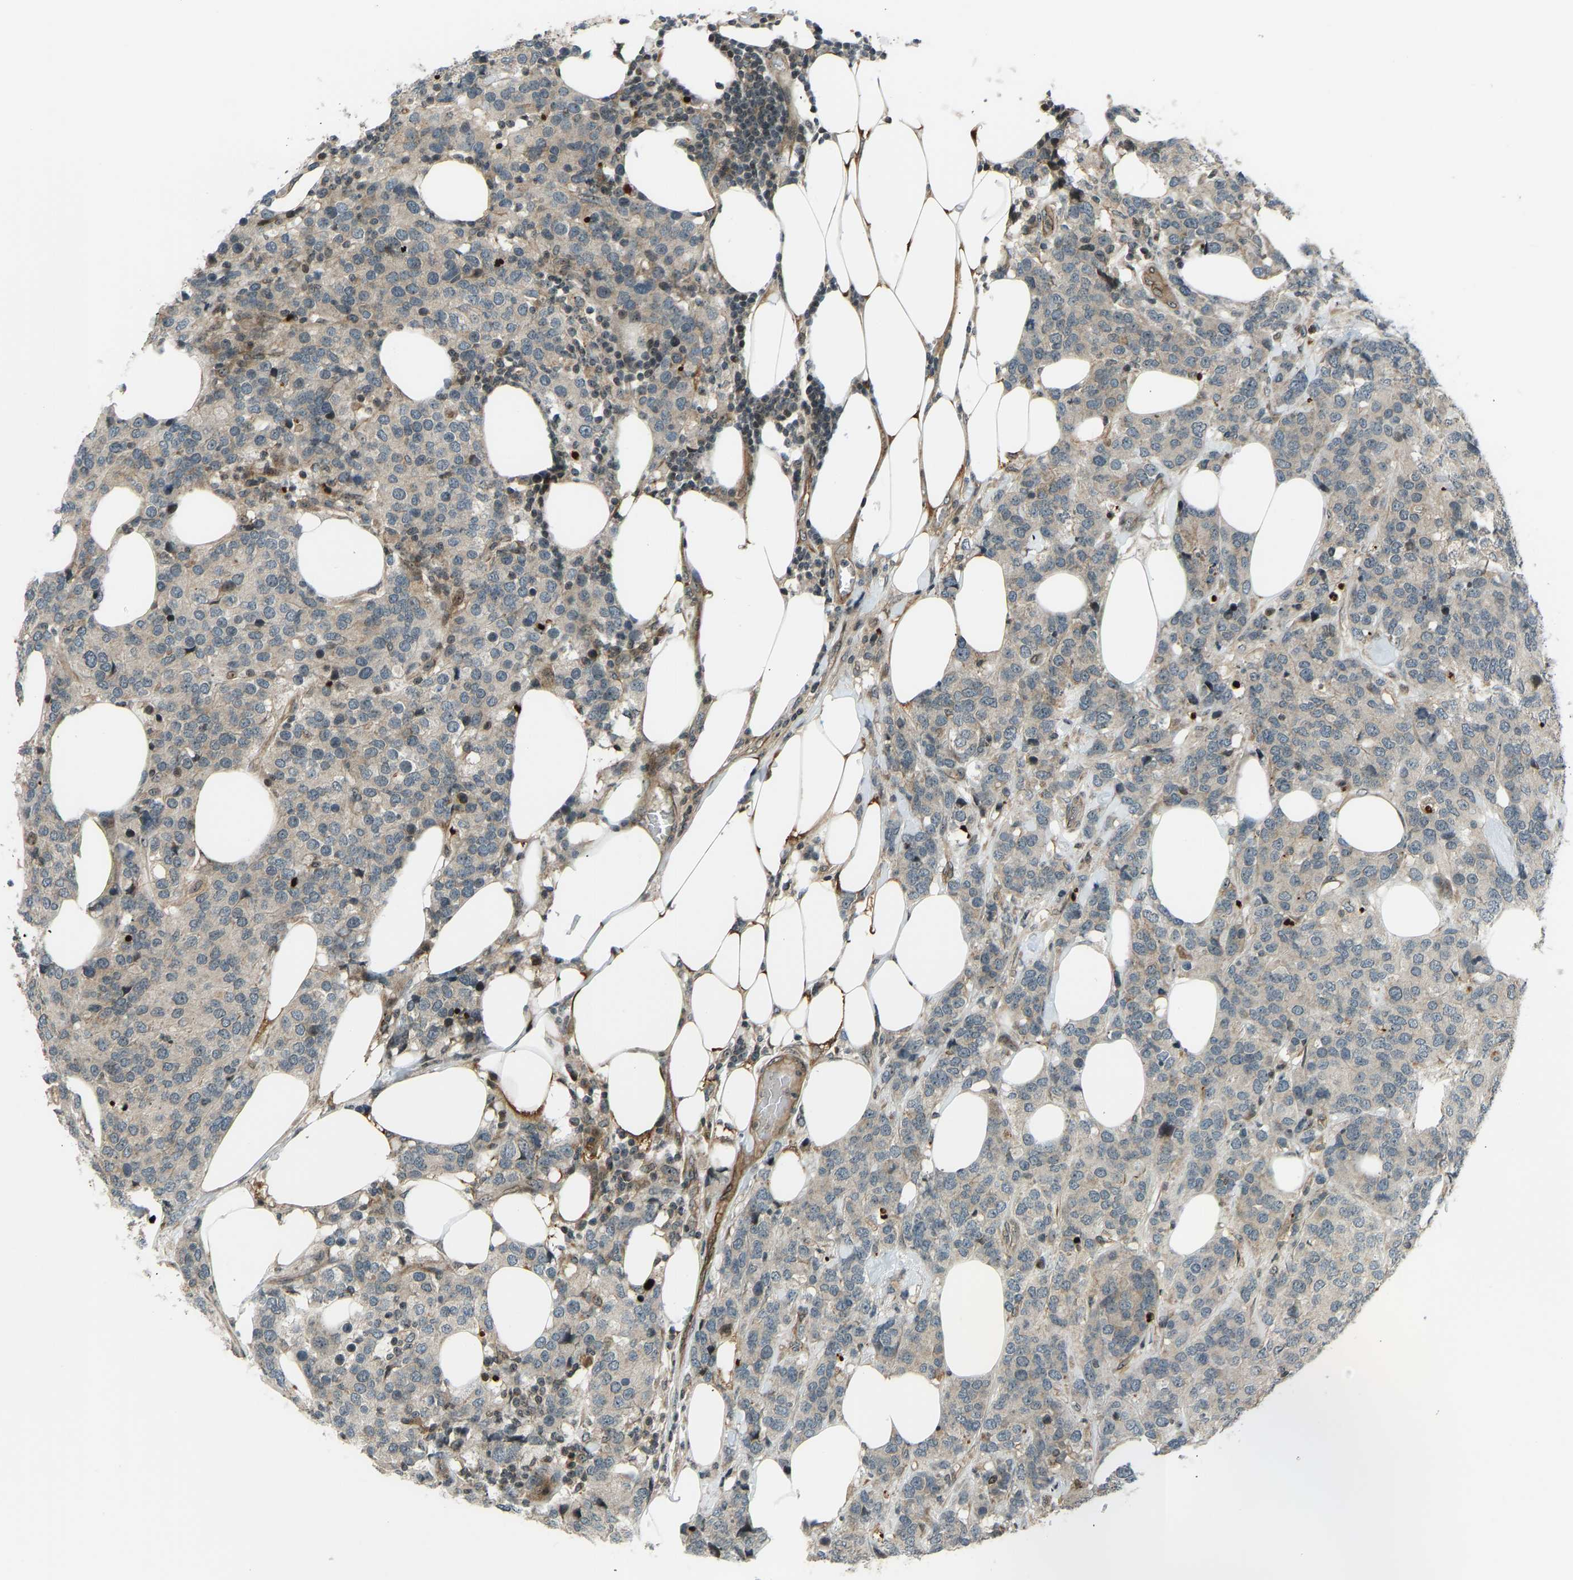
{"staining": {"intensity": "weak", "quantity": "25%-75%", "location": "cytoplasmic/membranous"}, "tissue": "breast cancer", "cell_type": "Tumor cells", "image_type": "cancer", "snomed": [{"axis": "morphology", "description": "Lobular carcinoma"}, {"axis": "topography", "description": "Breast"}], "caption": "High-magnification brightfield microscopy of breast cancer (lobular carcinoma) stained with DAB (brown) and counterstained with hematoxylin (blue). tumor cells exhibit weak cytoplasmic/membranous staining is identified in about25%-75% of cells.", "gene": "SVOPL", "patient": {"sex": "female", "age": 59}}